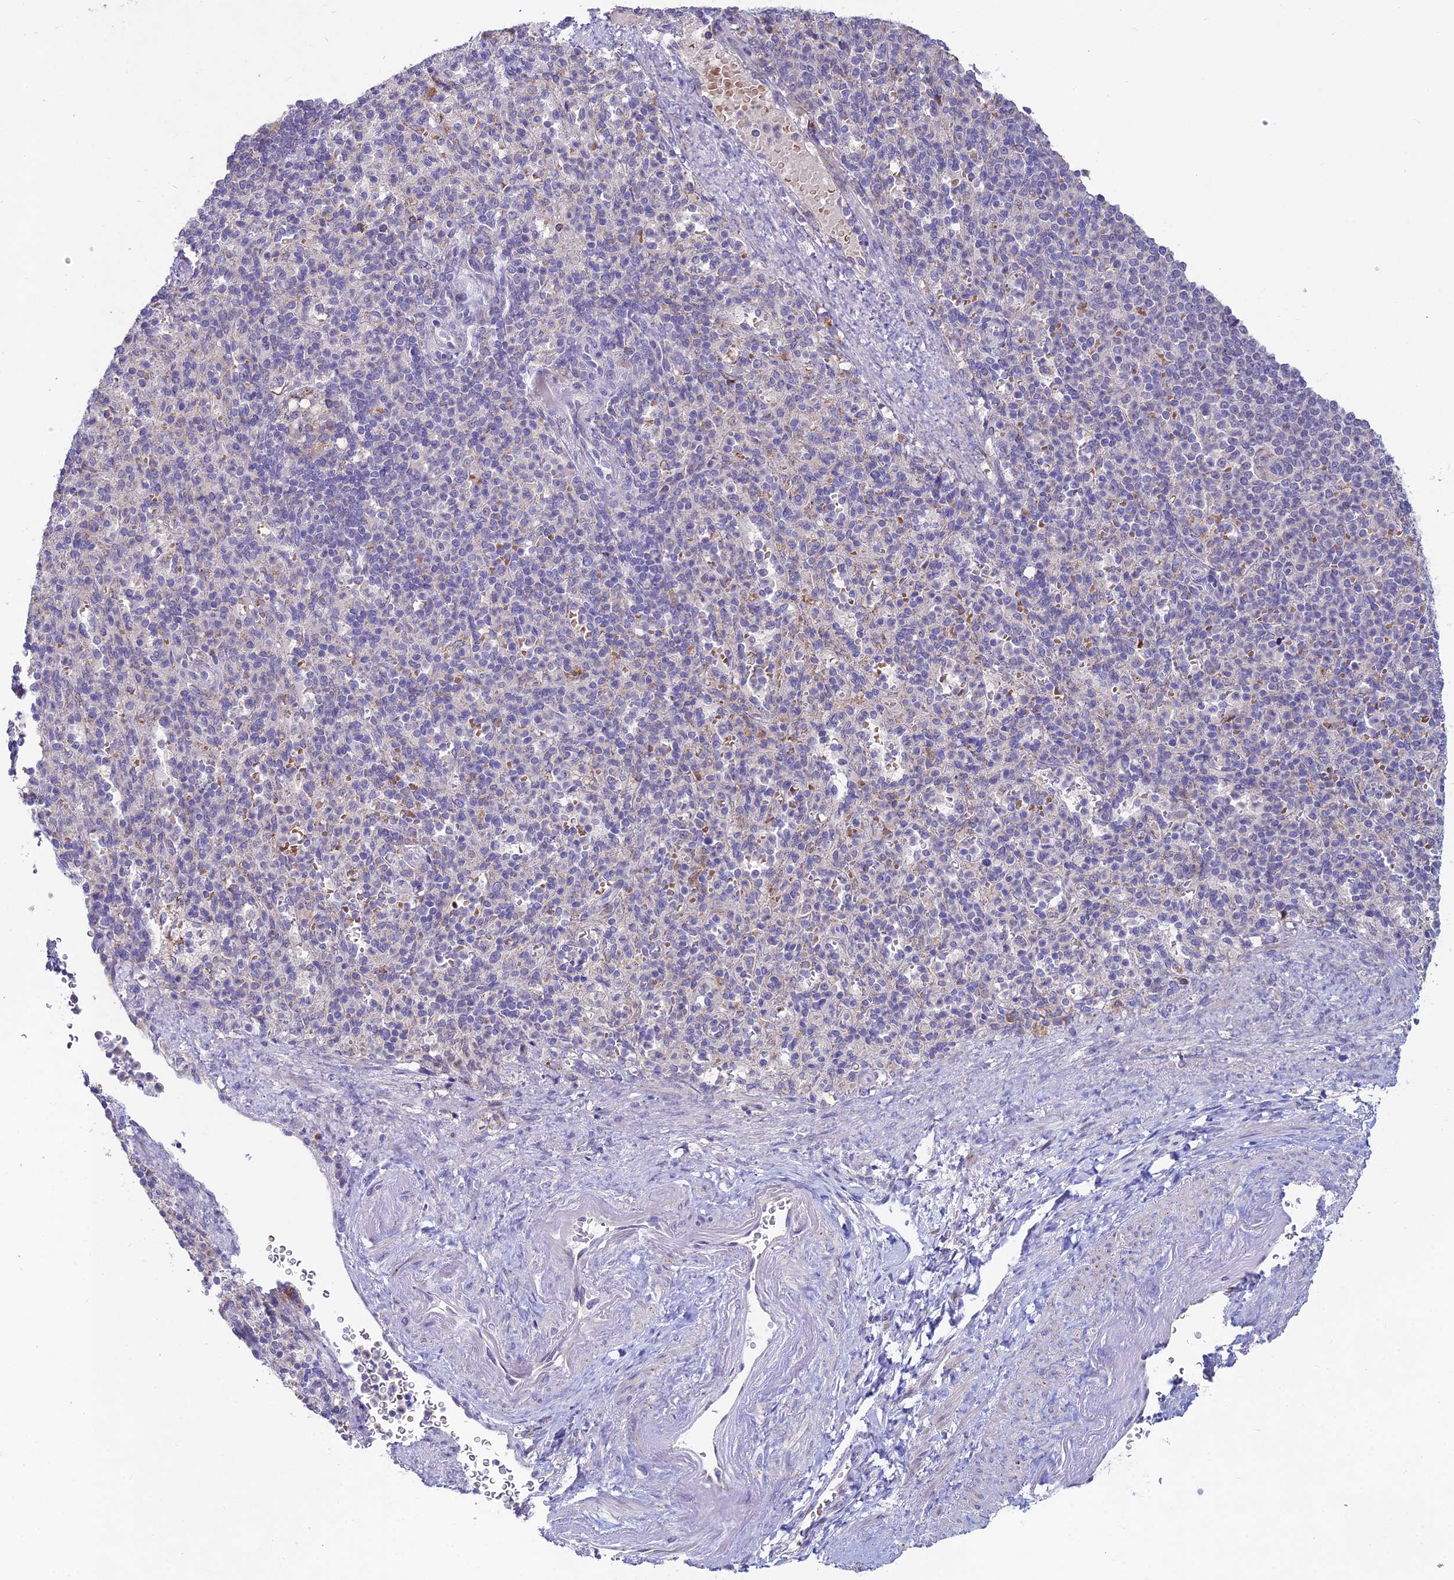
{"staining": {"intensity": "negative", "quantity": "none", "location": "none"}, "tissue": "spleen", "cell_type": "Cells in red pulp", "image_type": "normal", "snomed": [{"axis": "morphology", "description": "Normal tissue, NOS"}, {"axis": "topography", "description": "Spleen"}], "caption": "The micrograph exhibits no staining of cells in red pulp in benign spleen. (DAB (3,3'-diaminobenzidine) immunohistochemistry (IHC), high magnification).", "gene": "WDR43", "patient": {"sex": "female", "age": 74}}